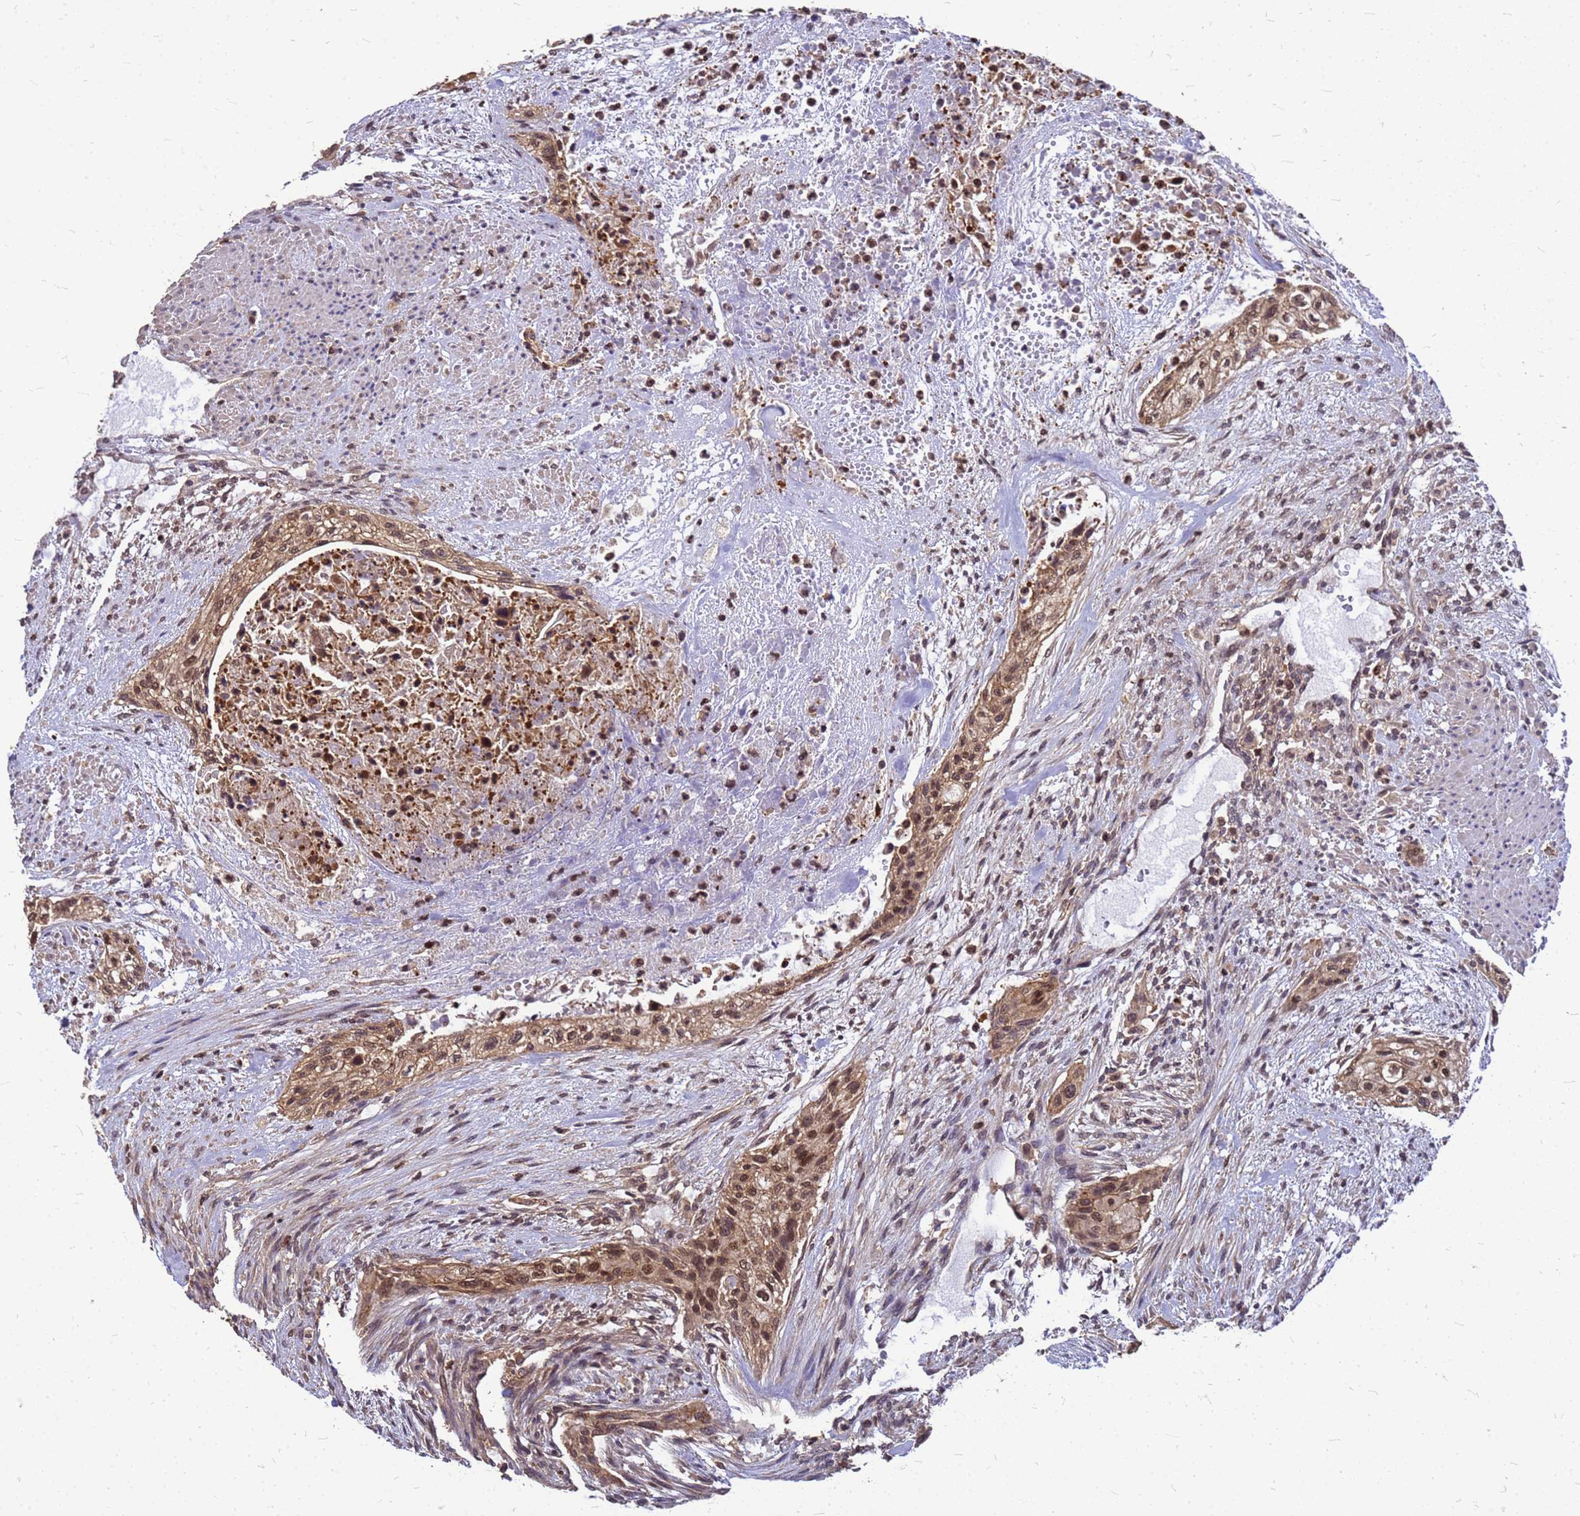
{"staining": {"intensity": "moderate", "quantity": ">75%", "location": "cytoplasmic/membranous,nuclear"}, "tissue": "urothelial cancer", "cell_type": "Tumor cells", "image_type": "cancer", "snomed": [{"axis": "morphology", "description": "Urothelial carcinoma, High grade"}, {"axis": "topography", "description": "Urinary bladder"}], "caption": "Urothelial cancer stained with a brown dye exhibits moderate cytoplasmic/membranous and nuclear positive positivity in approximately >75% of tumor cells.", "gene": "C1orf35", "patient": {"sex": "male", "age": 35}}